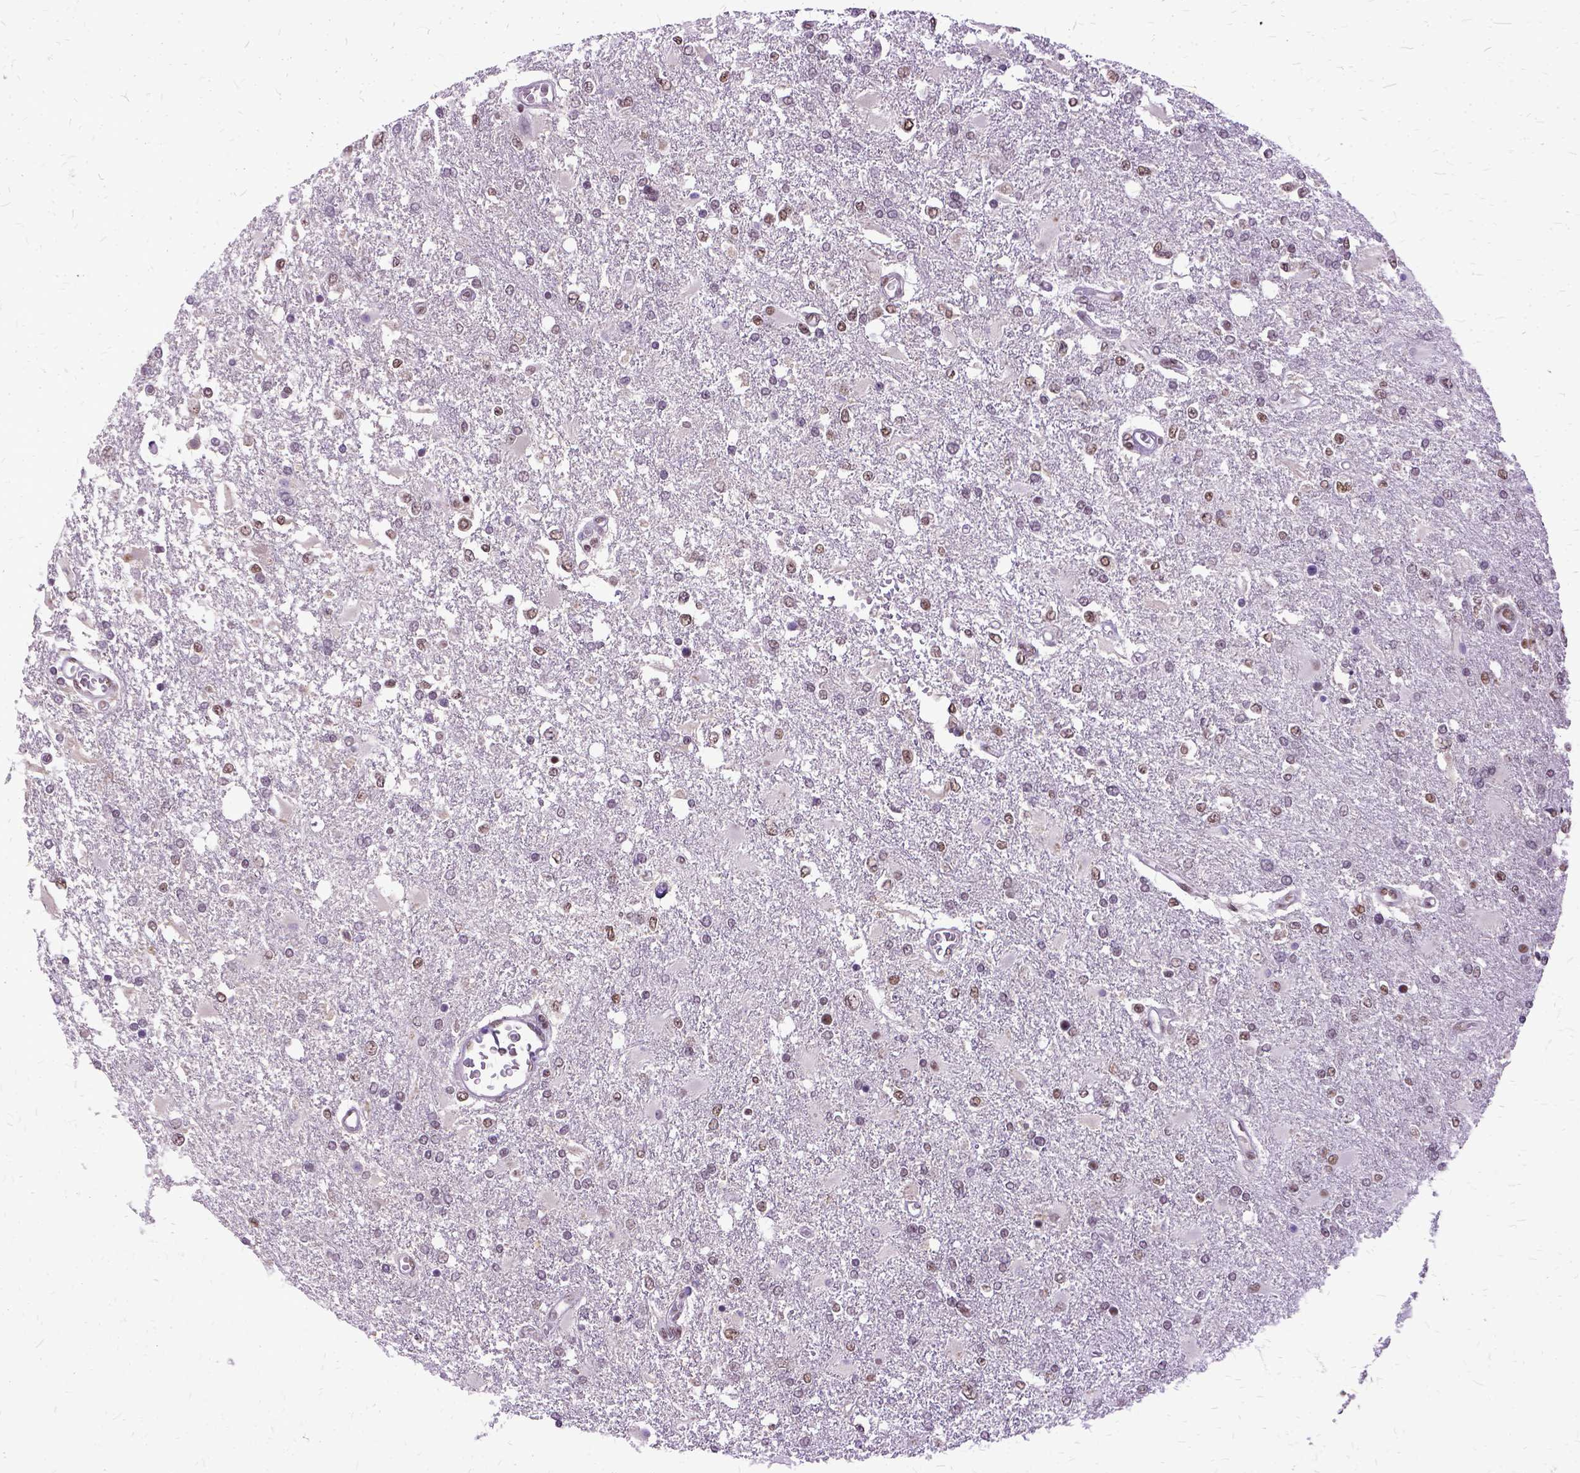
{"staining": {"intensity": "moderate", "quantity": "<25%", "location": "nuclear"}, "tissue": "glioma", "cell_type": "Tumor cells", "image_type": "cancer", "snomed": [{"axis": "morphology", "description": "Glioma, malignant, High grade"}, {"axis": "topography", "description": "Cerebral cortex"}], "caption": "Protein analysis of glioma tissue exhibits moderate nuclear expression in approximately <25% of tumor cells.", "gene": "SETD1A", "patient": {"sex": "male", "age": 79}}